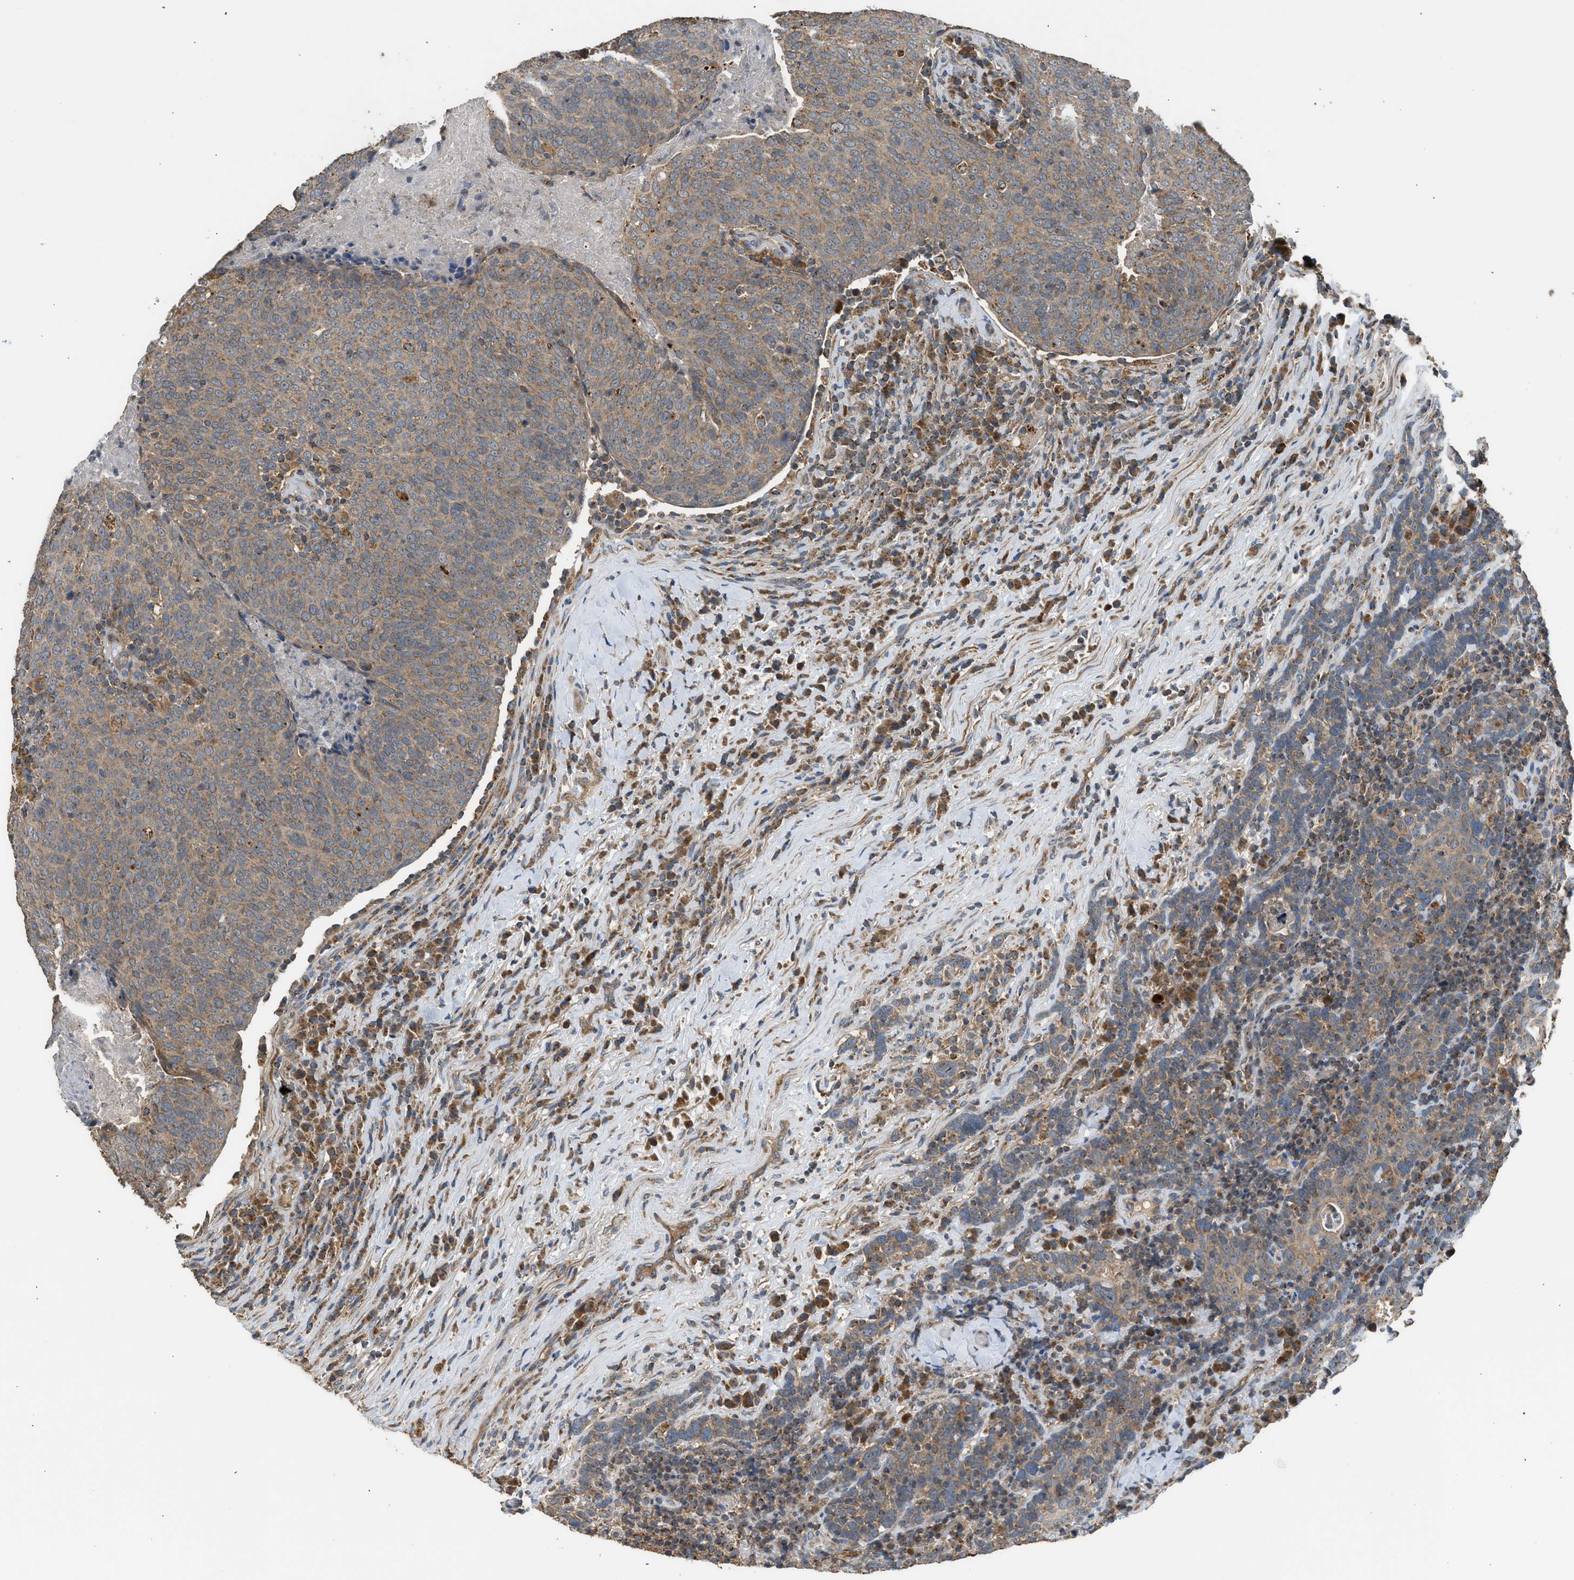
{"staining": {"intensity": "moderate", "quantity": ">75%", "location": "cytoplasmic/membranous"}, "tissue": "head and neck cancer", "cell_type": "Tumor cells", "image_type": "cancer", "snomed": [{"axis": "morphology", "description": "Squamous cell carcinoma, NOS"}, {"axis": "morphology", "description": "Squamous cell carcinoma, metastatic, NOS"}, {"axis": "topography", "description": "Lymph node"}, {"axis": "topography", "description": "Head-Neck"}], "caption": "Head and neck cancer (metastatic squamous cell carcinoma) stained with a protein marker displays moderate staining in tumor cells.", "gene": "STARD3", "patient": {"sex": "male", "age": 62}}